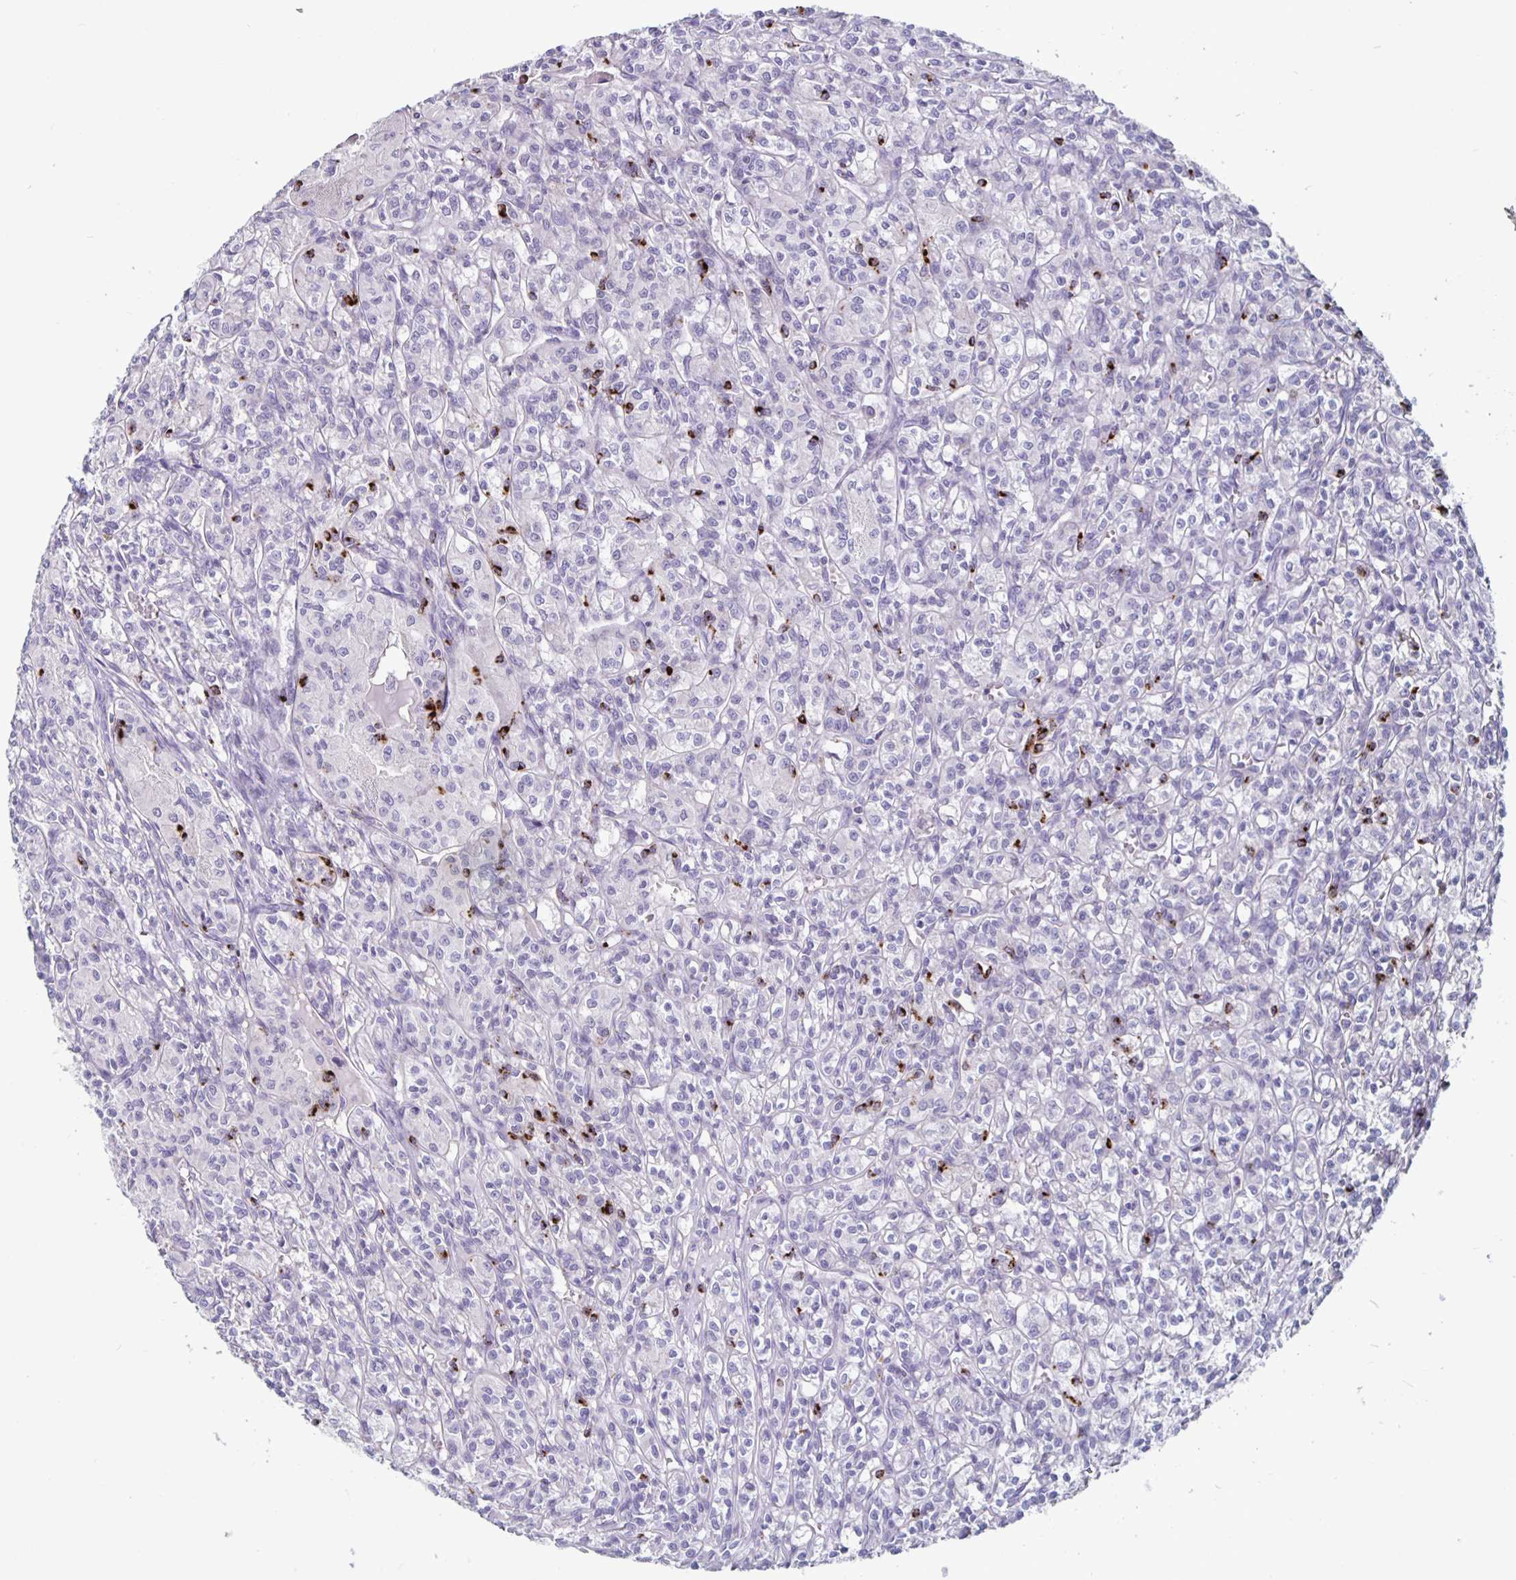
{"staining": {"intensity": "negative", "quantity": "none", "location": "none"}, "tissue": "renal cancer", "cell_type": "Tumor cells", "image_type": "cancer", "snomed": [{"axis": "morphology", "description": "Adenocarcinoma, NOS"}, {"axis": "topography", "description": "Kidney"}], "caption": "Human renal cancer (adenocarcinoma) stained for a protein using IHC reveals no staining in tumor cells.", "gene": "GZMK", "patient": {"sex": "male", "age": 36}}